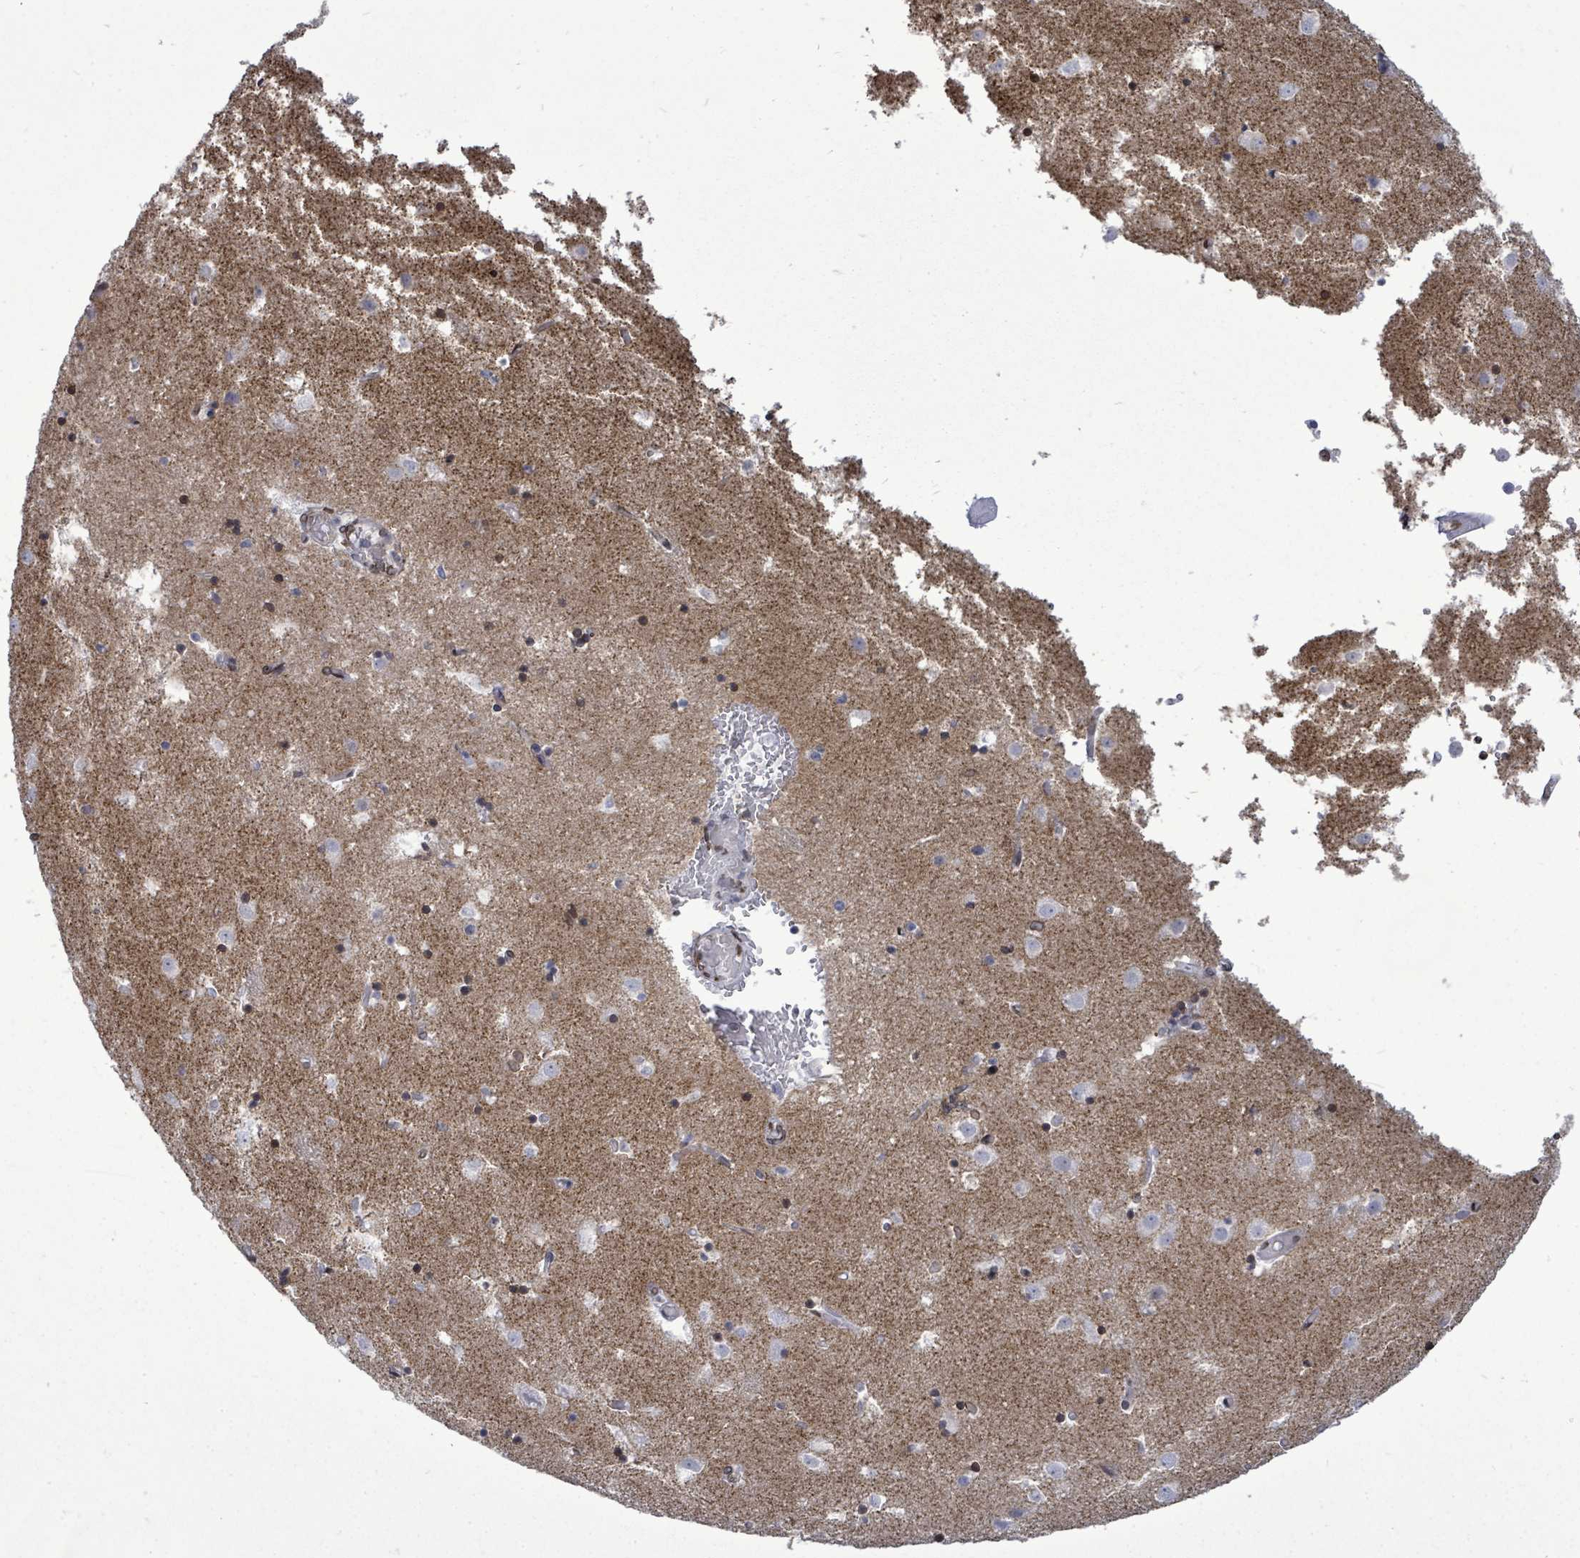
{"staining": {"intensity": "moderate", "quantity": "<25%", "location": "nuclear"}, "tissue": "caudate", "cell_type": "Glial cells", "image_type": "normal", "snomed": [{"axis": "morphology", "description": "Normal tissue, NOS"}, {"axis": "topography", "description": "Lateral ventricle wall"}], "caption": "Immunohistochemical staining of normal caudate demonstrates <25% levels of moderate nuclear protein expression in about <25% of glial cells.", "gene": "ARFGAP1", "patient": {"sex": "female", "age": 52}}